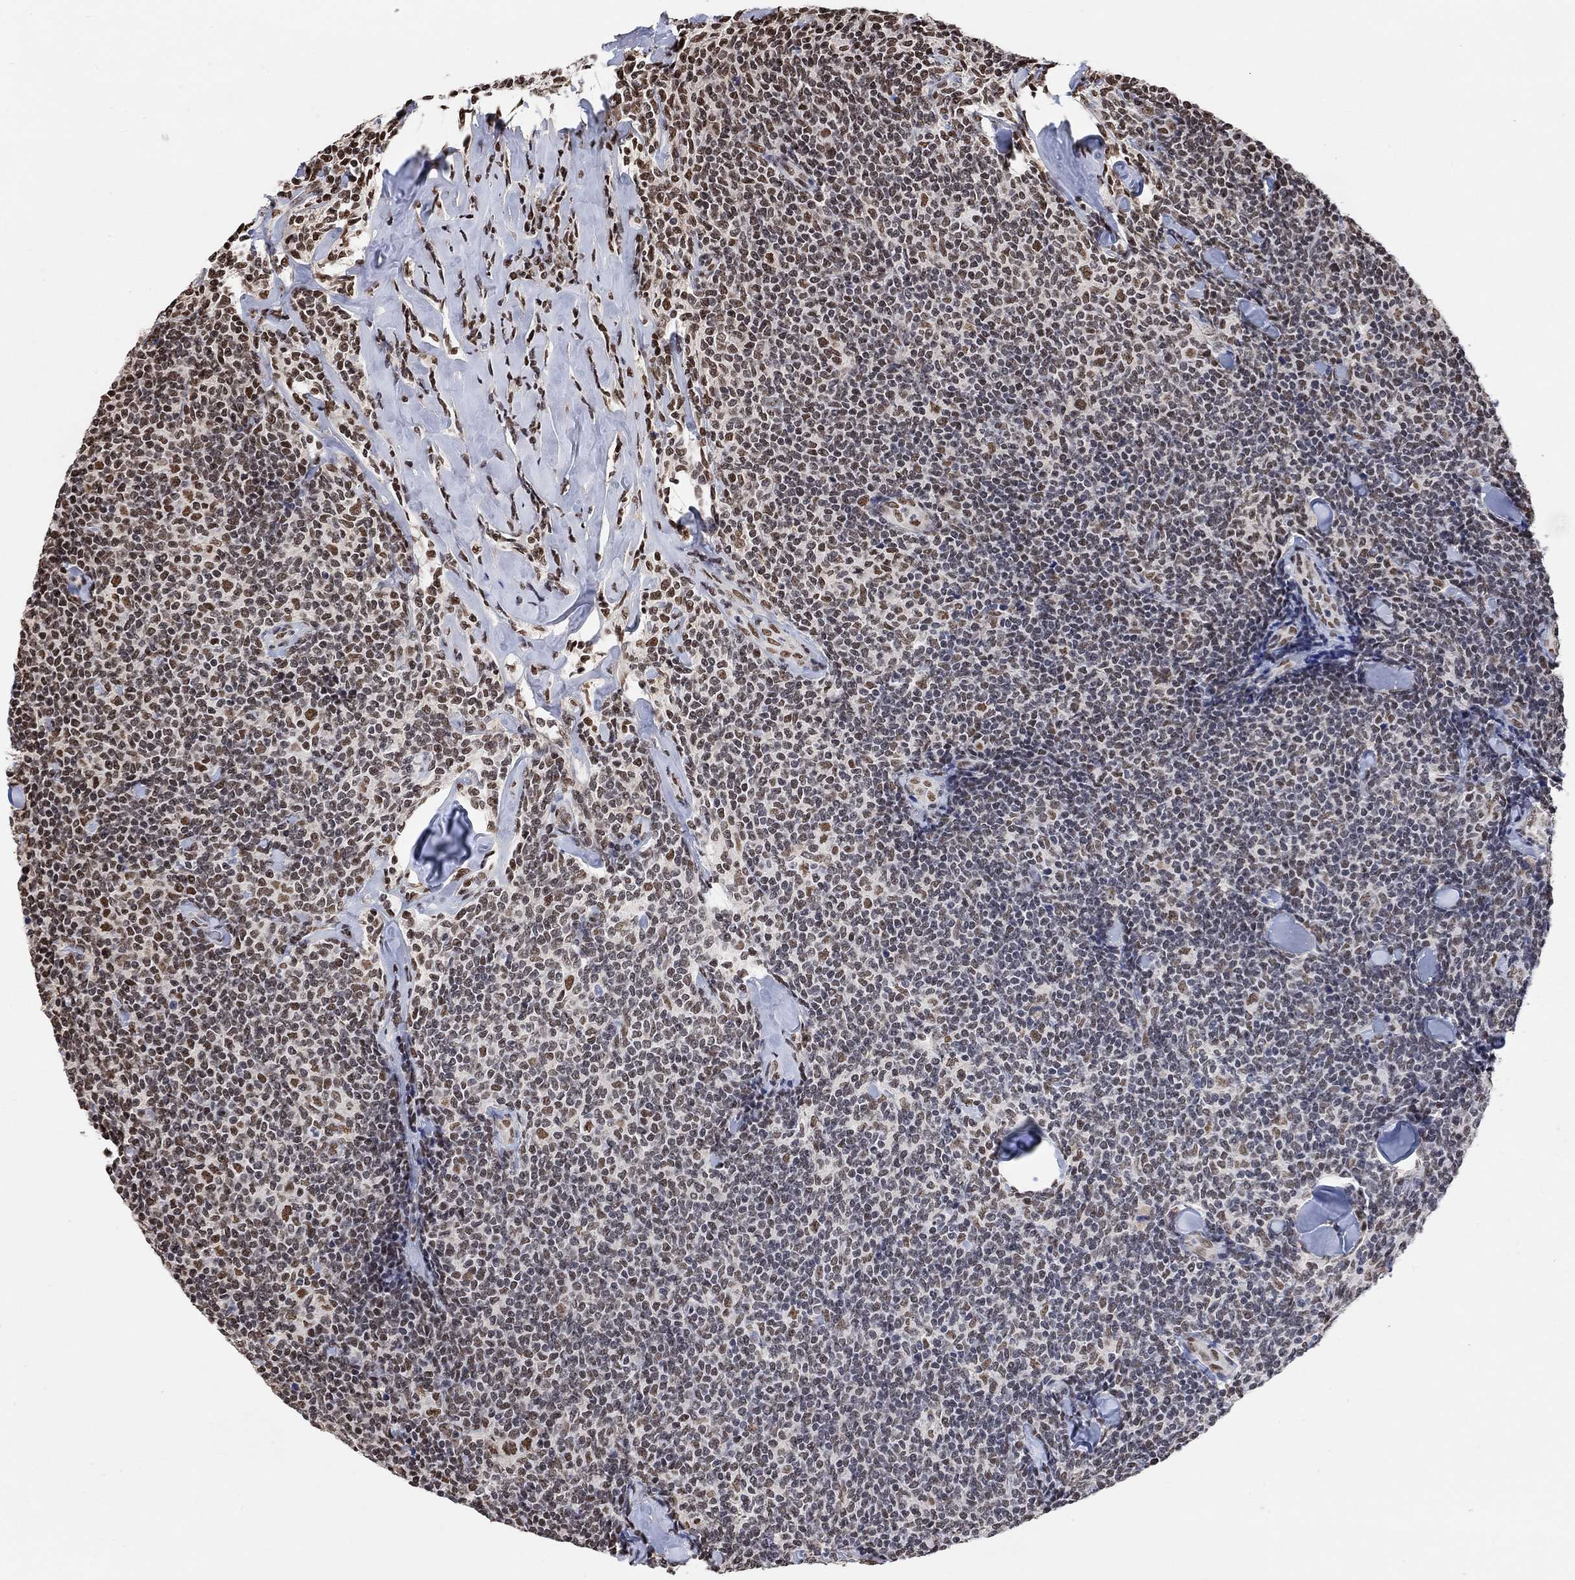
{"staining": {"intensity": "weak", "quantity": ">75%", "location": "nuclear"}, "tissue": "lymphoma", "cell_type": "Tumor cells", "image_type": "cancer", "snomed": [{"axis": "morphology", "description": "Malignant lymphoma, non-Hodgkin's type, Low grade"}, {"axis": "topography", "description": "Lymph node"}], "caption": "Immunohistochemical staining of human low-grade malignant lymphoma, non-Hodgkin's type reveals weak nuclear protein expression in approximately >75% of tumor cells.", "gene": "USP39", "patient": {"sex": "female", "age": 56}}